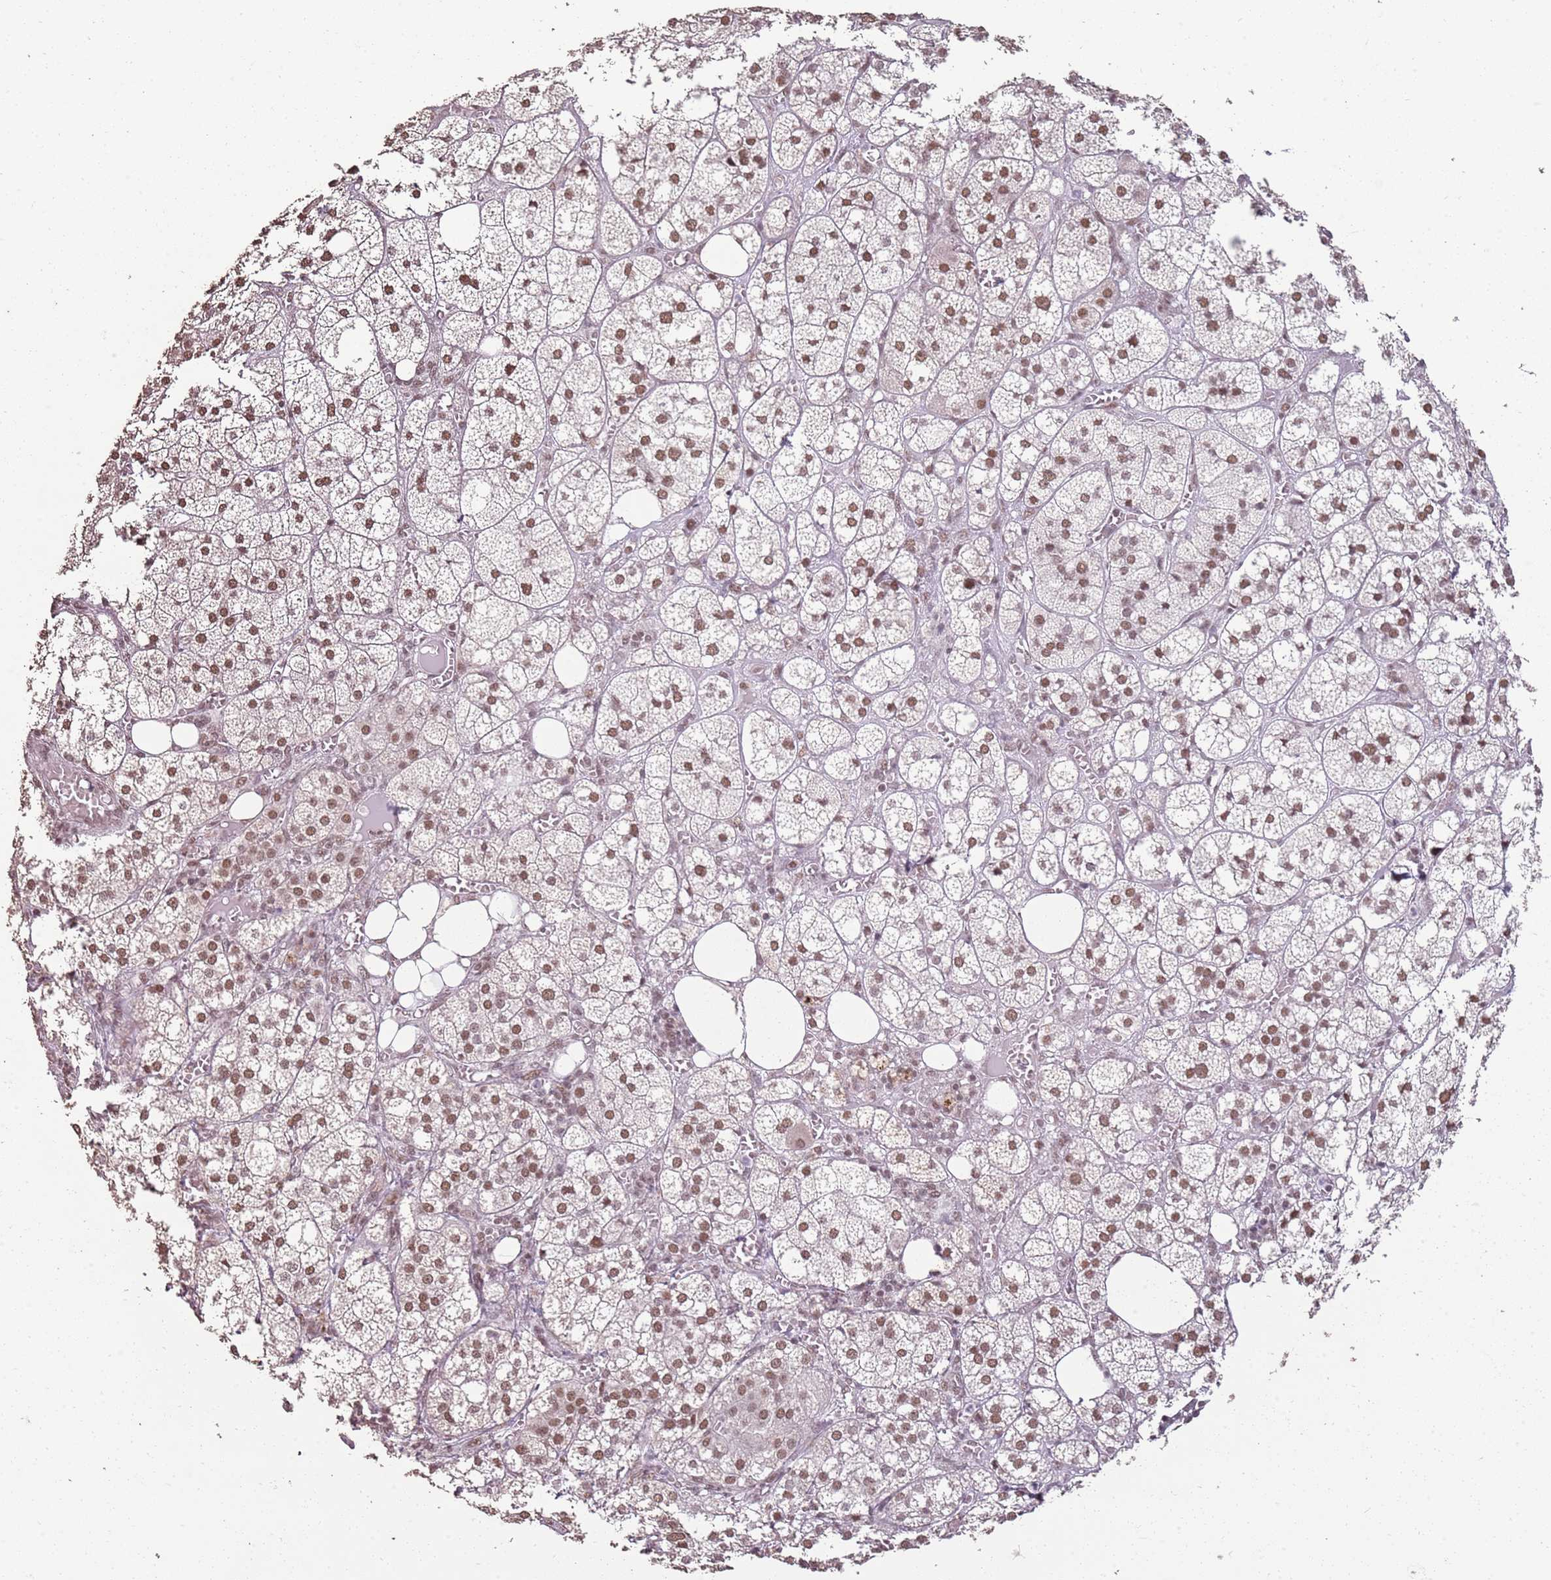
{"staining": {"intensity": "moderate", "quantity": "25%-75%", "location": "nuclear"}, "tissue": "adrenal gland", "cell_type": "Glandular cells", "image_type": "normal", "snomed": [{"axis": "morphology", "description": "Normal tissue, NOS"}, {"axis": "topography", "description": "Adrenal gland"}], "caption": "Immunohistochemical staining of normal adrenal gland demonstrates moderate nuclear protein staining in approximately 25%-75% of glandular cells. The staining is performed using DAB brown chromogen to label protein expression. The nuclei are counter-stained blue using hematoxylin.", "gene": "ARL14EP", "patient": {"sex": "female", "age": 61}}